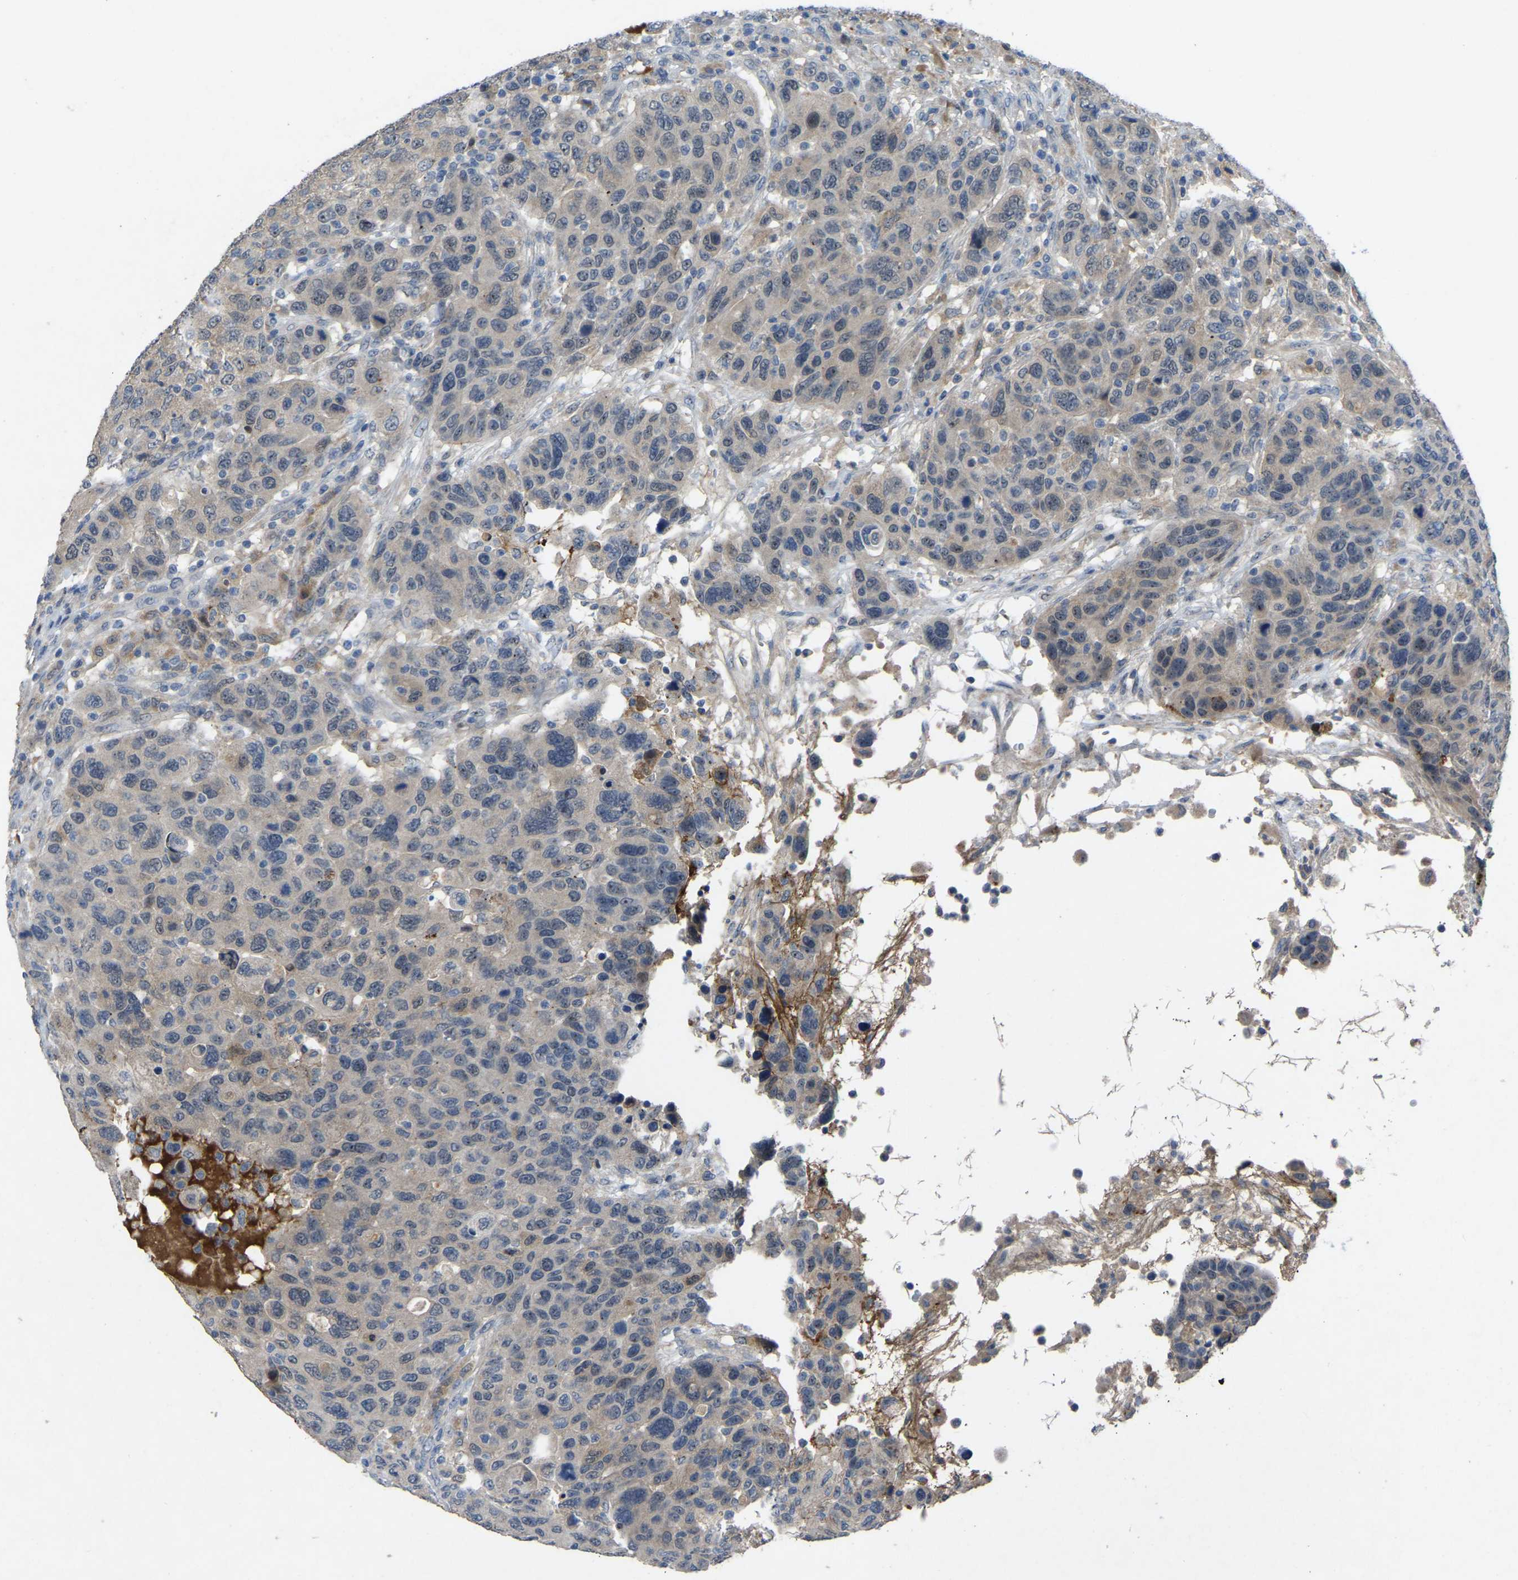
{"staining": {"intensity": "weak", "quantity": "25%-75%", "location": "nuclear"}, "tissue": "breast cancer", "cell_type": "Tumor cells", "image_type": "cancer", "snomed": [{"axis": "morphology", "description": "Duct carcinoma"}, {"axis": "topography", "description": "Breast"}], "caption": "Protein staining of invasive ductal carcinoma (breast) tissue reveals weak nuclear expression in approximately 25%-75% of tumor cells.", "gene": "FHIT", "patient": {"sex": "female", "age": 37}}